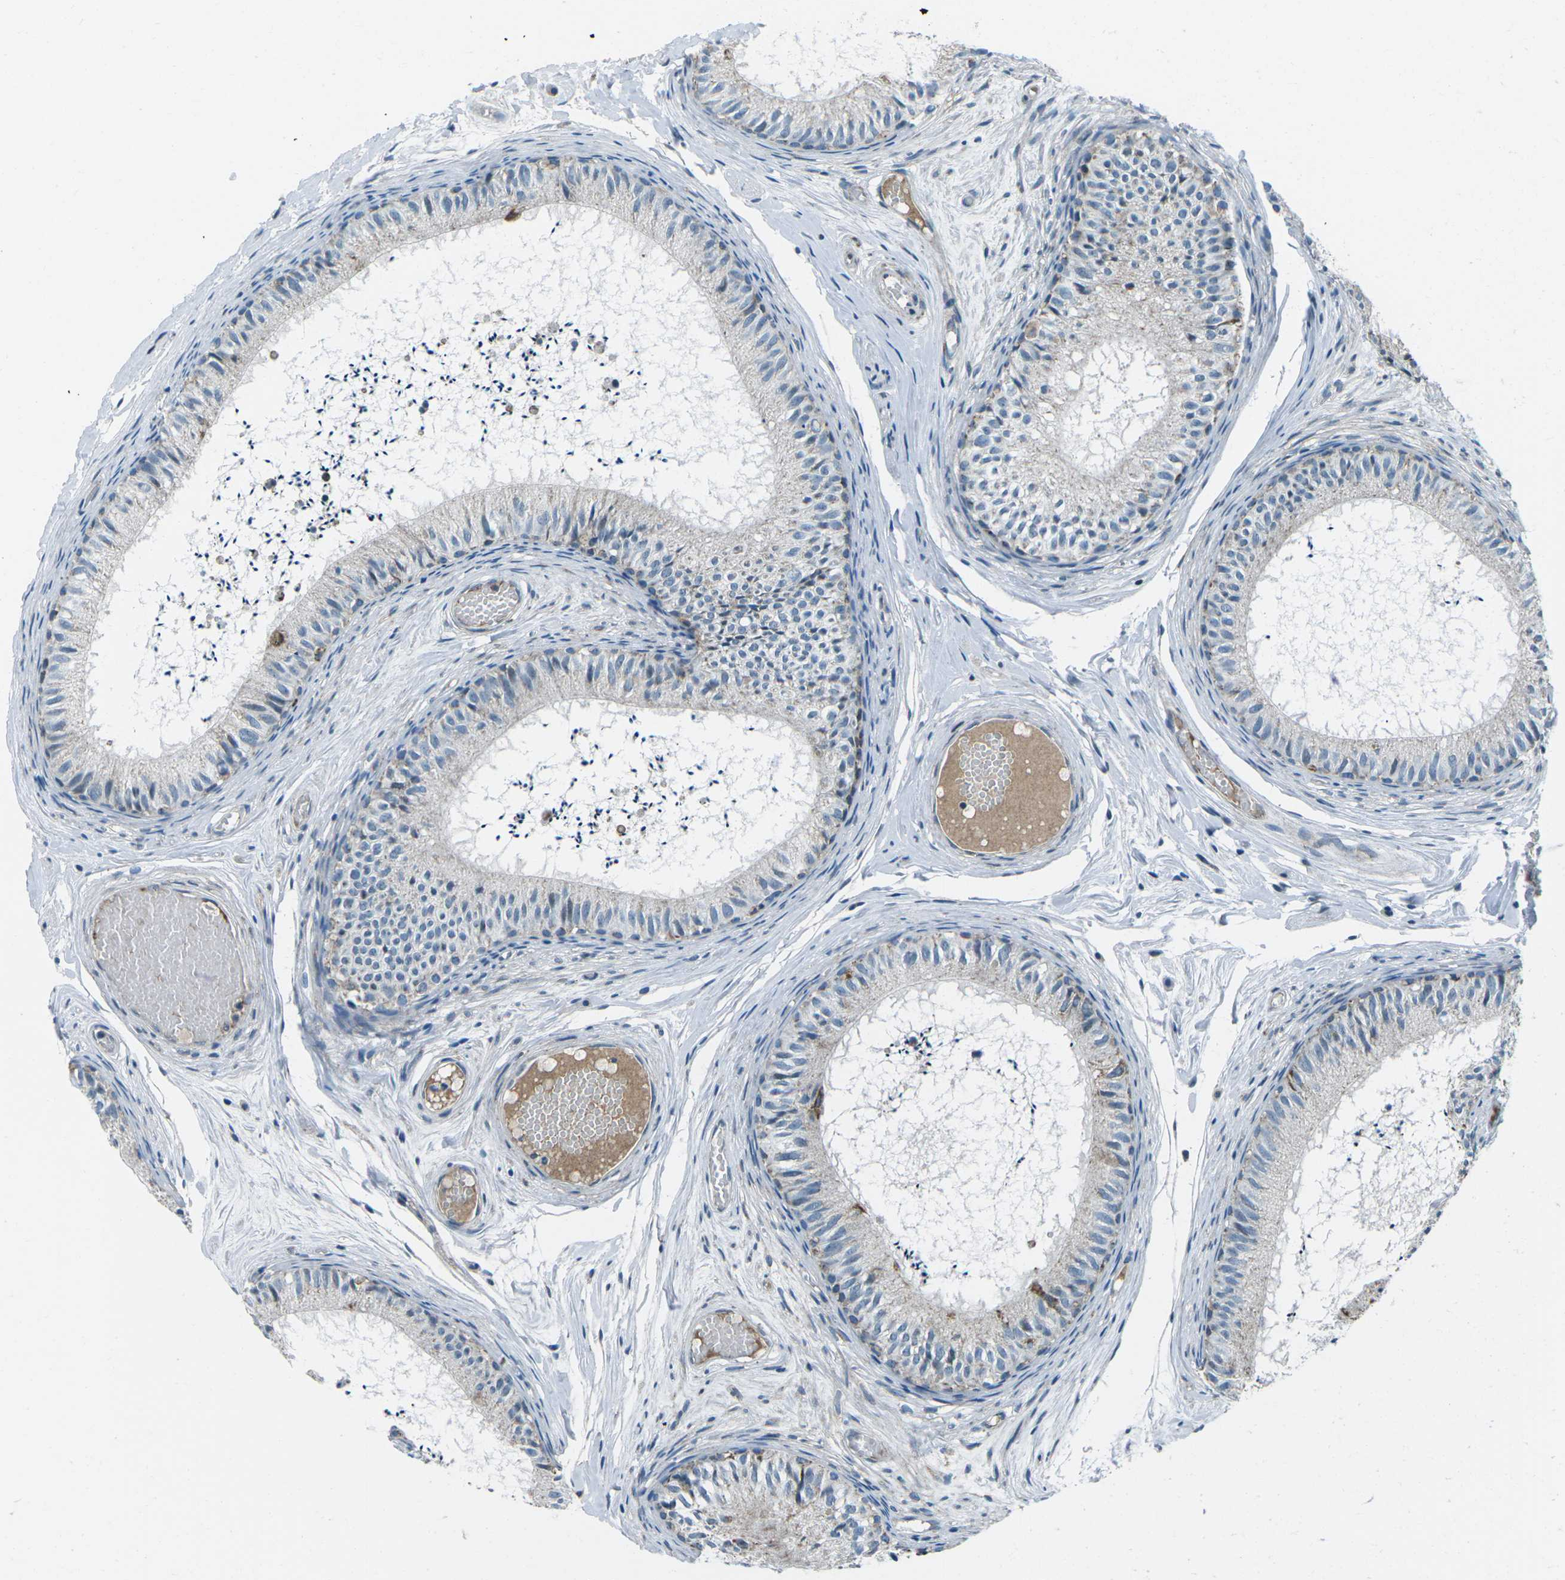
{"staining": {"intensity": "weak", "quantity": "<25%", "location": "cytoplasmic/membranous"}, "tissue": "epididymis", "cell_type": "Glandular cells", "image_type": "normal", "snomed": [{"axis": "morphology", "description": "Normal tissue, NOS"}, {"axis": "topography", "description": "Epididymis"}], "caption": "DAB immunohistochemical staining of unremarkable human epididymis shows no significant positivity in glandular cells. The staining is performed using DAB brown chromogen with nuclei counter-stained in using hematoxylin.", "gene": "RFESD", "patient": {"sex": "male", "age": 46}}